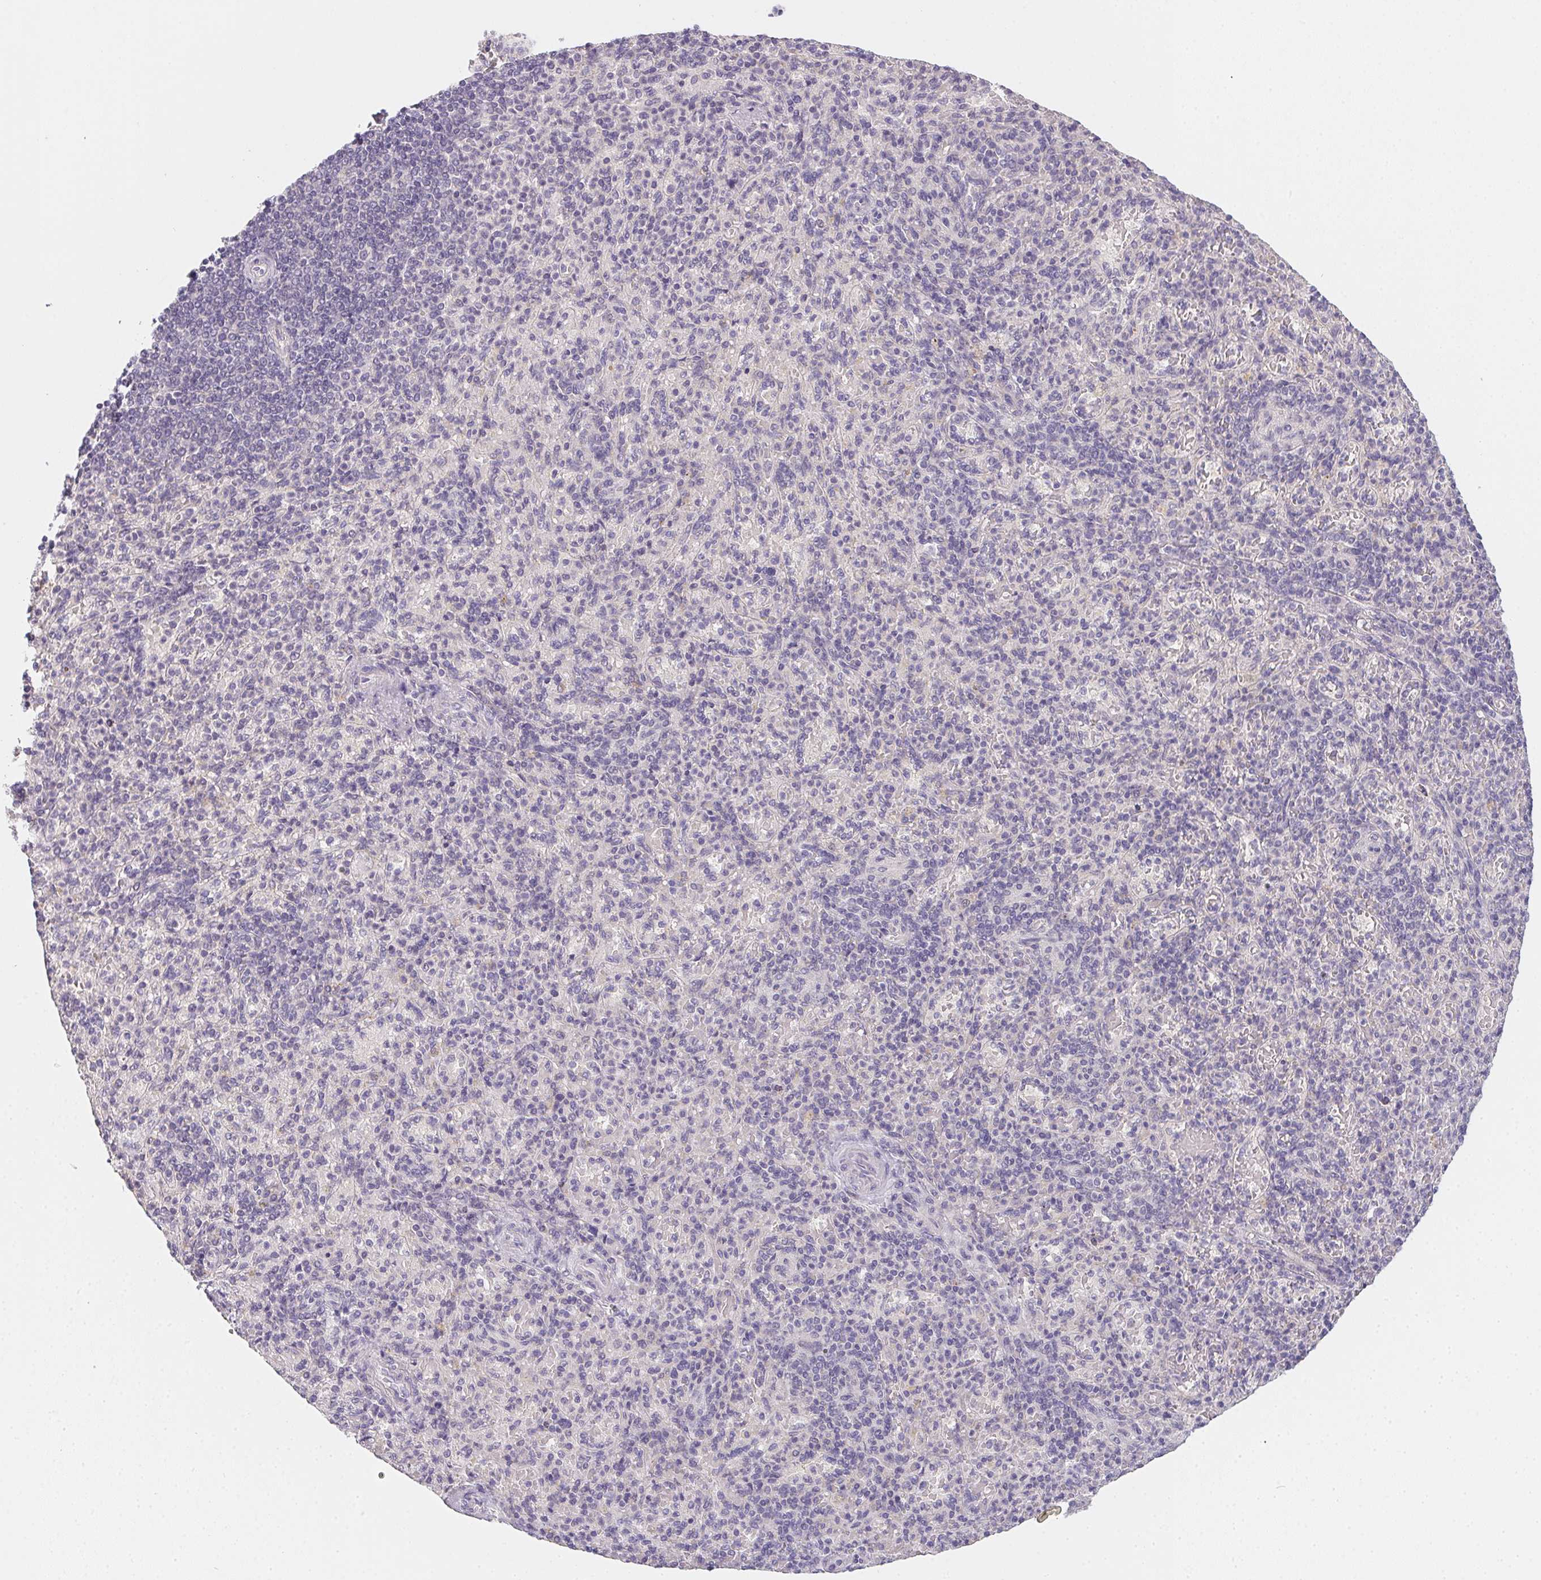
{"staining": {"intensity": "negative", "quantity": "none", "location": "none"}, "tissue": "spleen", "cell_type": "Cells in red pulp", "image_type": "normal", "snomed": [{"axis": "morphology", "description": "Normal tissue, NOS"}, {"axis": "topography", "description": "Spleen"}], "caption": "This micrograph is of benign spleen stained with immunohistochemistry (IHC) to label a protein in brown with the nuclei are counter-stained blue. There is no expression in cells in red pulp. (DAB (3,3'-diaminobenzidine) IHC, high magnification).", "gene": "ZBBX", "patient": {"sex": "female", "age": 74}}